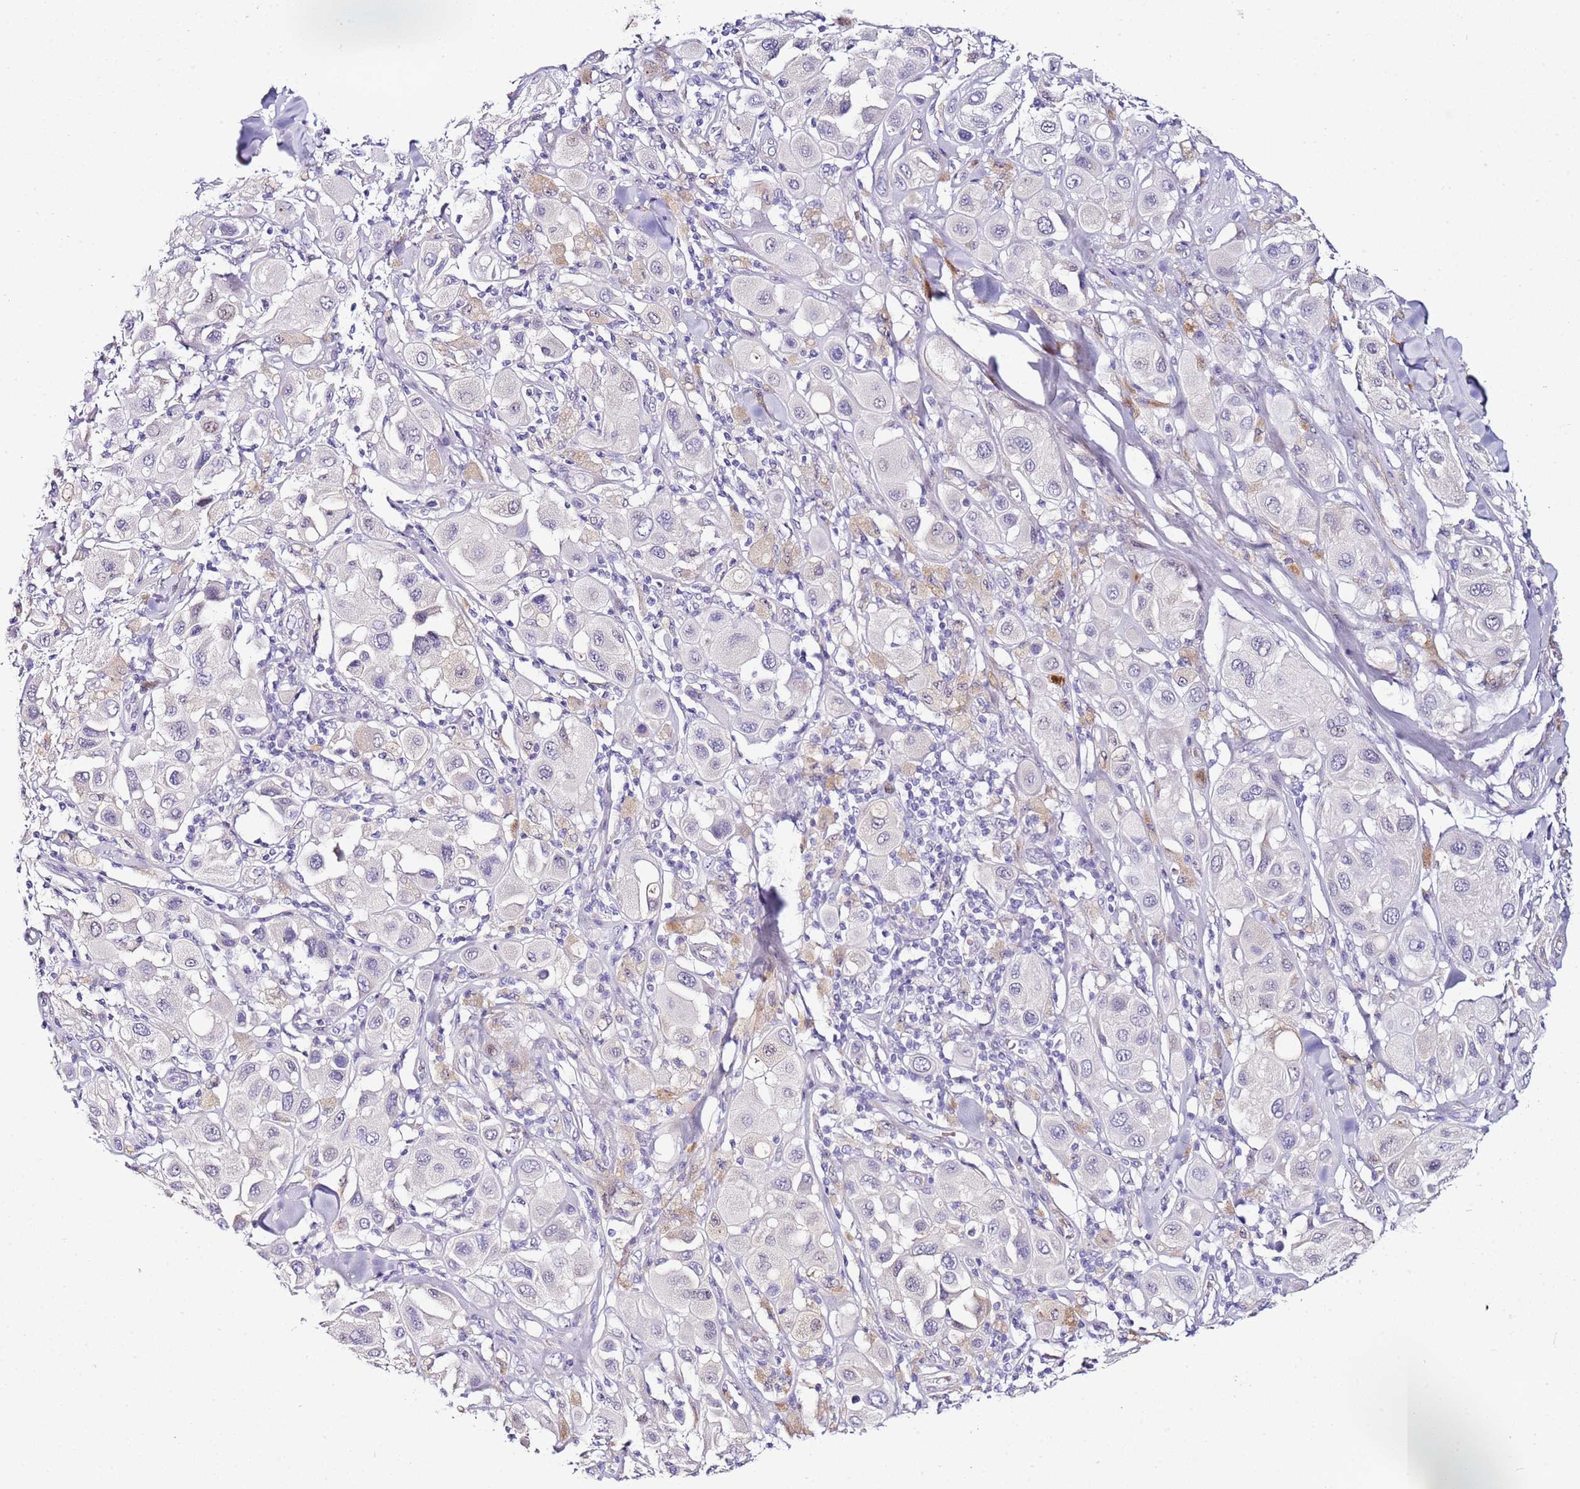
{"staining": {"intensity": "negative", "quantity": "none", "location": "none"}, "tissue": "melanoma", "cell_type": "Tumor cells", "image_type": "cancer", "snomed": [{"axis": "morphology", "description": "Malignant melanoma, Metastatic site"}, {"axis": "topography", "description": "Skin"}], "caption": "A histopathology image of melanoma stained for a protein exhibits no brown staining in tumor cells.", "gene": "HGD", "patient": {"sex": "male", "age": 41}}